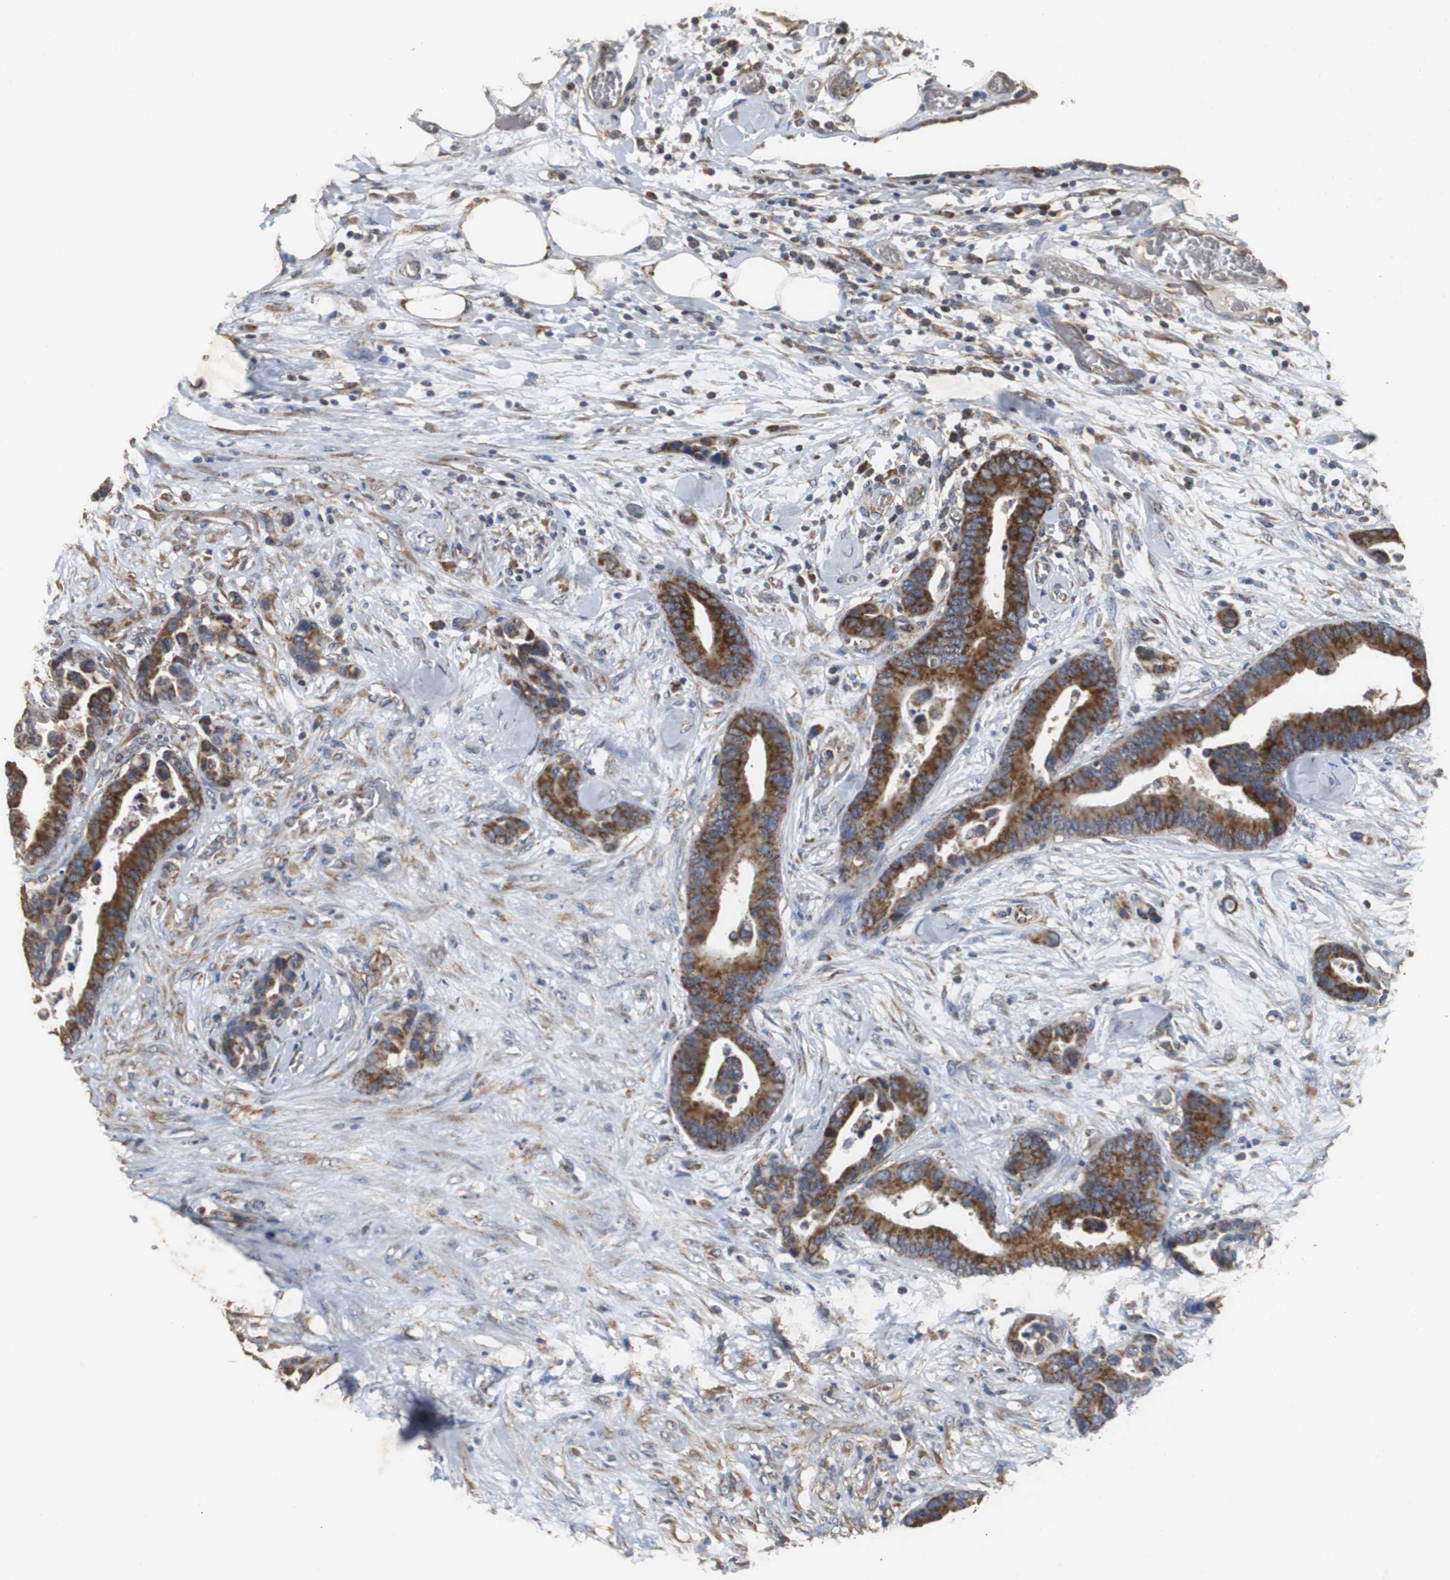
{"staining": {"intensity": "moderate", "quantity": ">75%", "location": "cytoplasmic/membranous"}, "tissue": "colorectal cancer", "cell_type": "Tumor cells", "image_type": "cancer", "snomed": [{"axis": "morphology", "description": "Adenocarcinoma, NOS"}, {"axis": "topography", "description": "Colon"}], "caption": "The histopathology image shows staining of adenocarcinoma (colorectal), revealing moderate cytoplasmic/membranous protein staining (brown color) within tumor cells.", "gene": "NNT", "patient": {"sex": "male", "age": 82}}